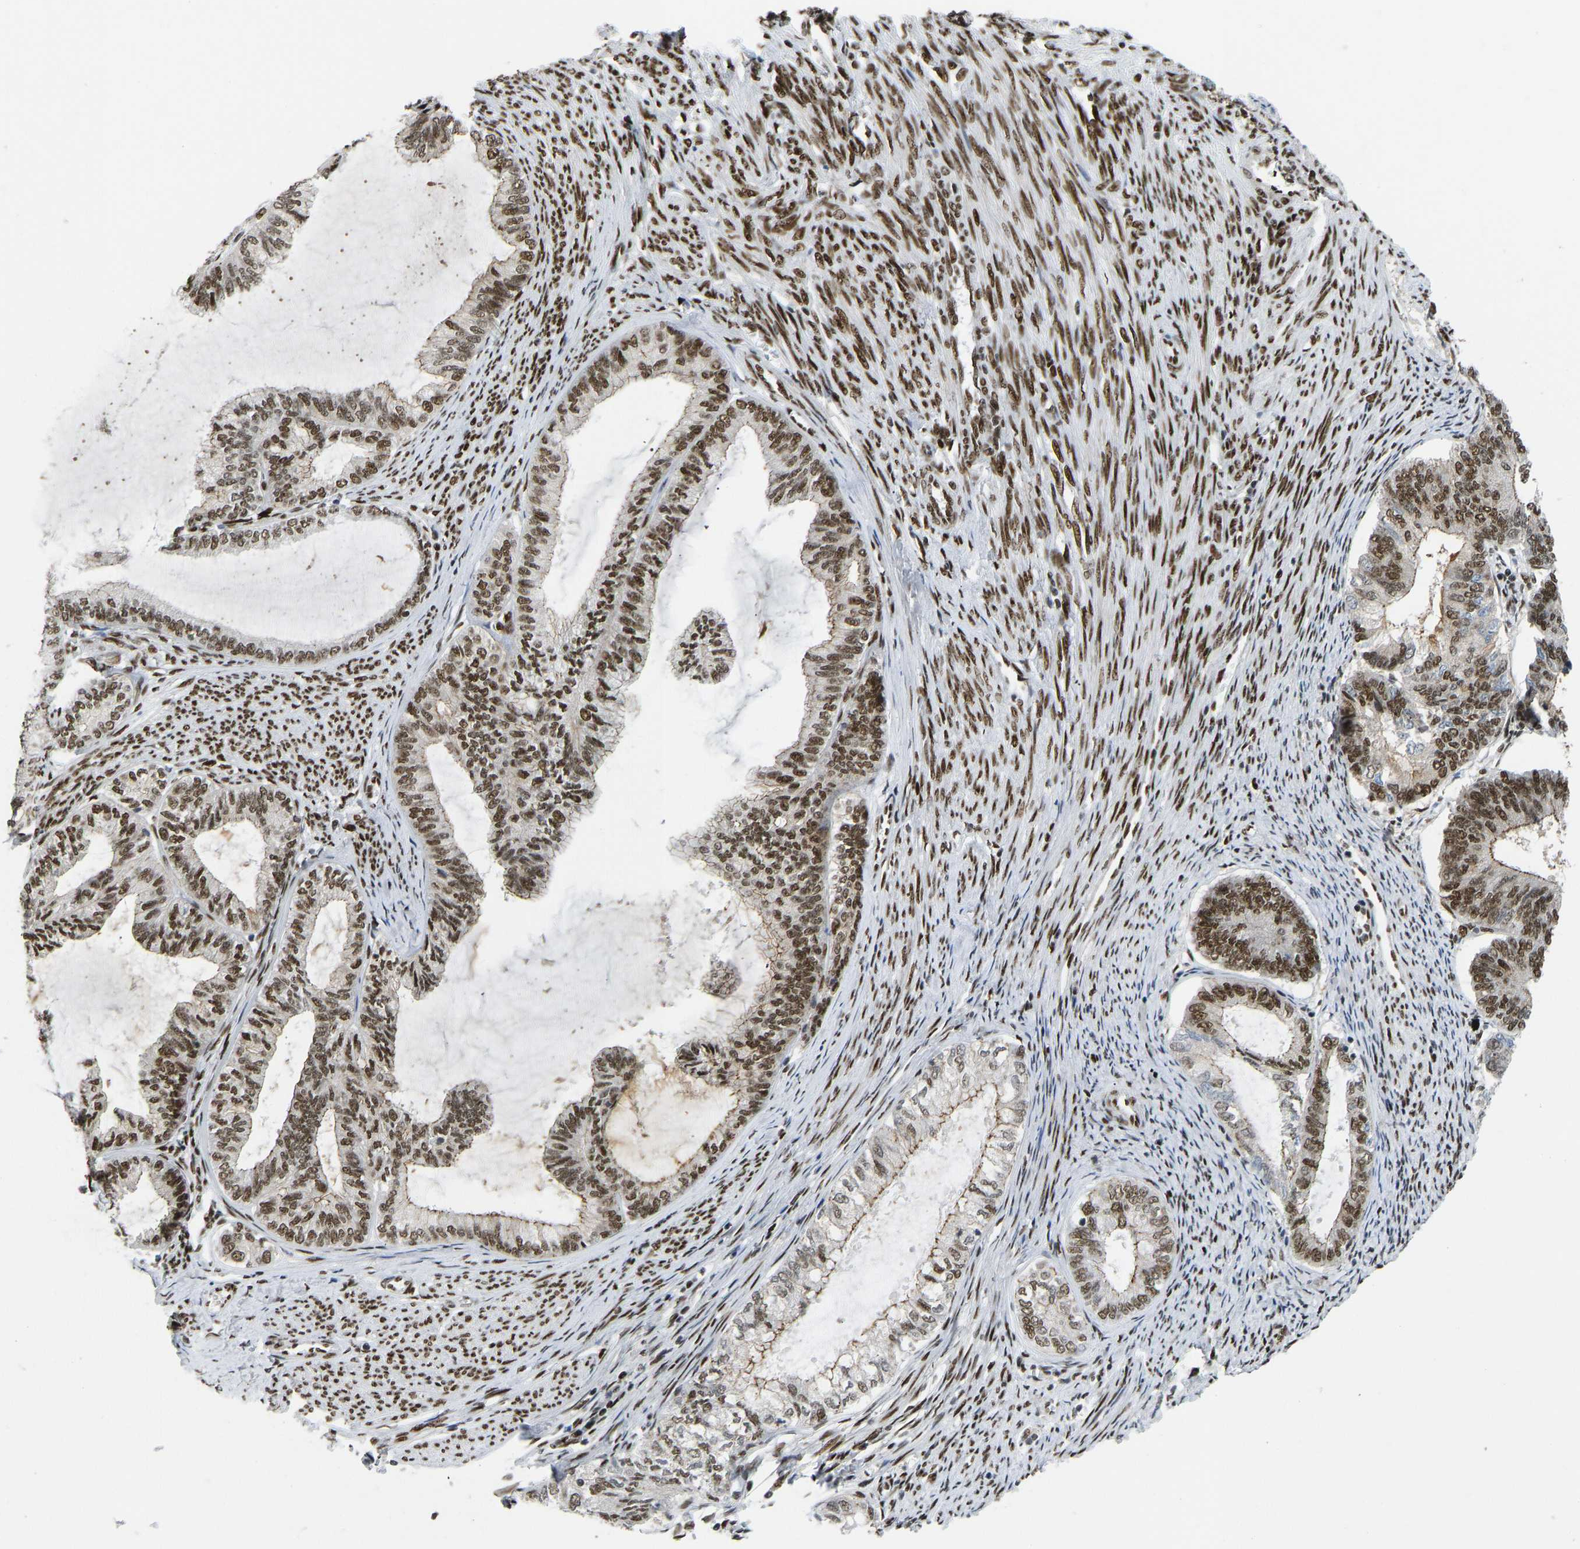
{"staining": {"intensity": "strong", "quantity": ">75%", "location": "nuclear"}, "tissue": "endometrial cancer", "cell_type": "Tumor cells", "image_type": "cancer", "snomed": [{"axis": "morphology", "description": "Adenocarcinoma, NOS"}, {"axis": "topography", "description": "Endometrium"}], "caption": "Human endometrial cancer stained with a protein marker exhibits strong staining in tumor cells.", "gene": "FOXK1", "patient": {"sex": "female", "age": 86}}